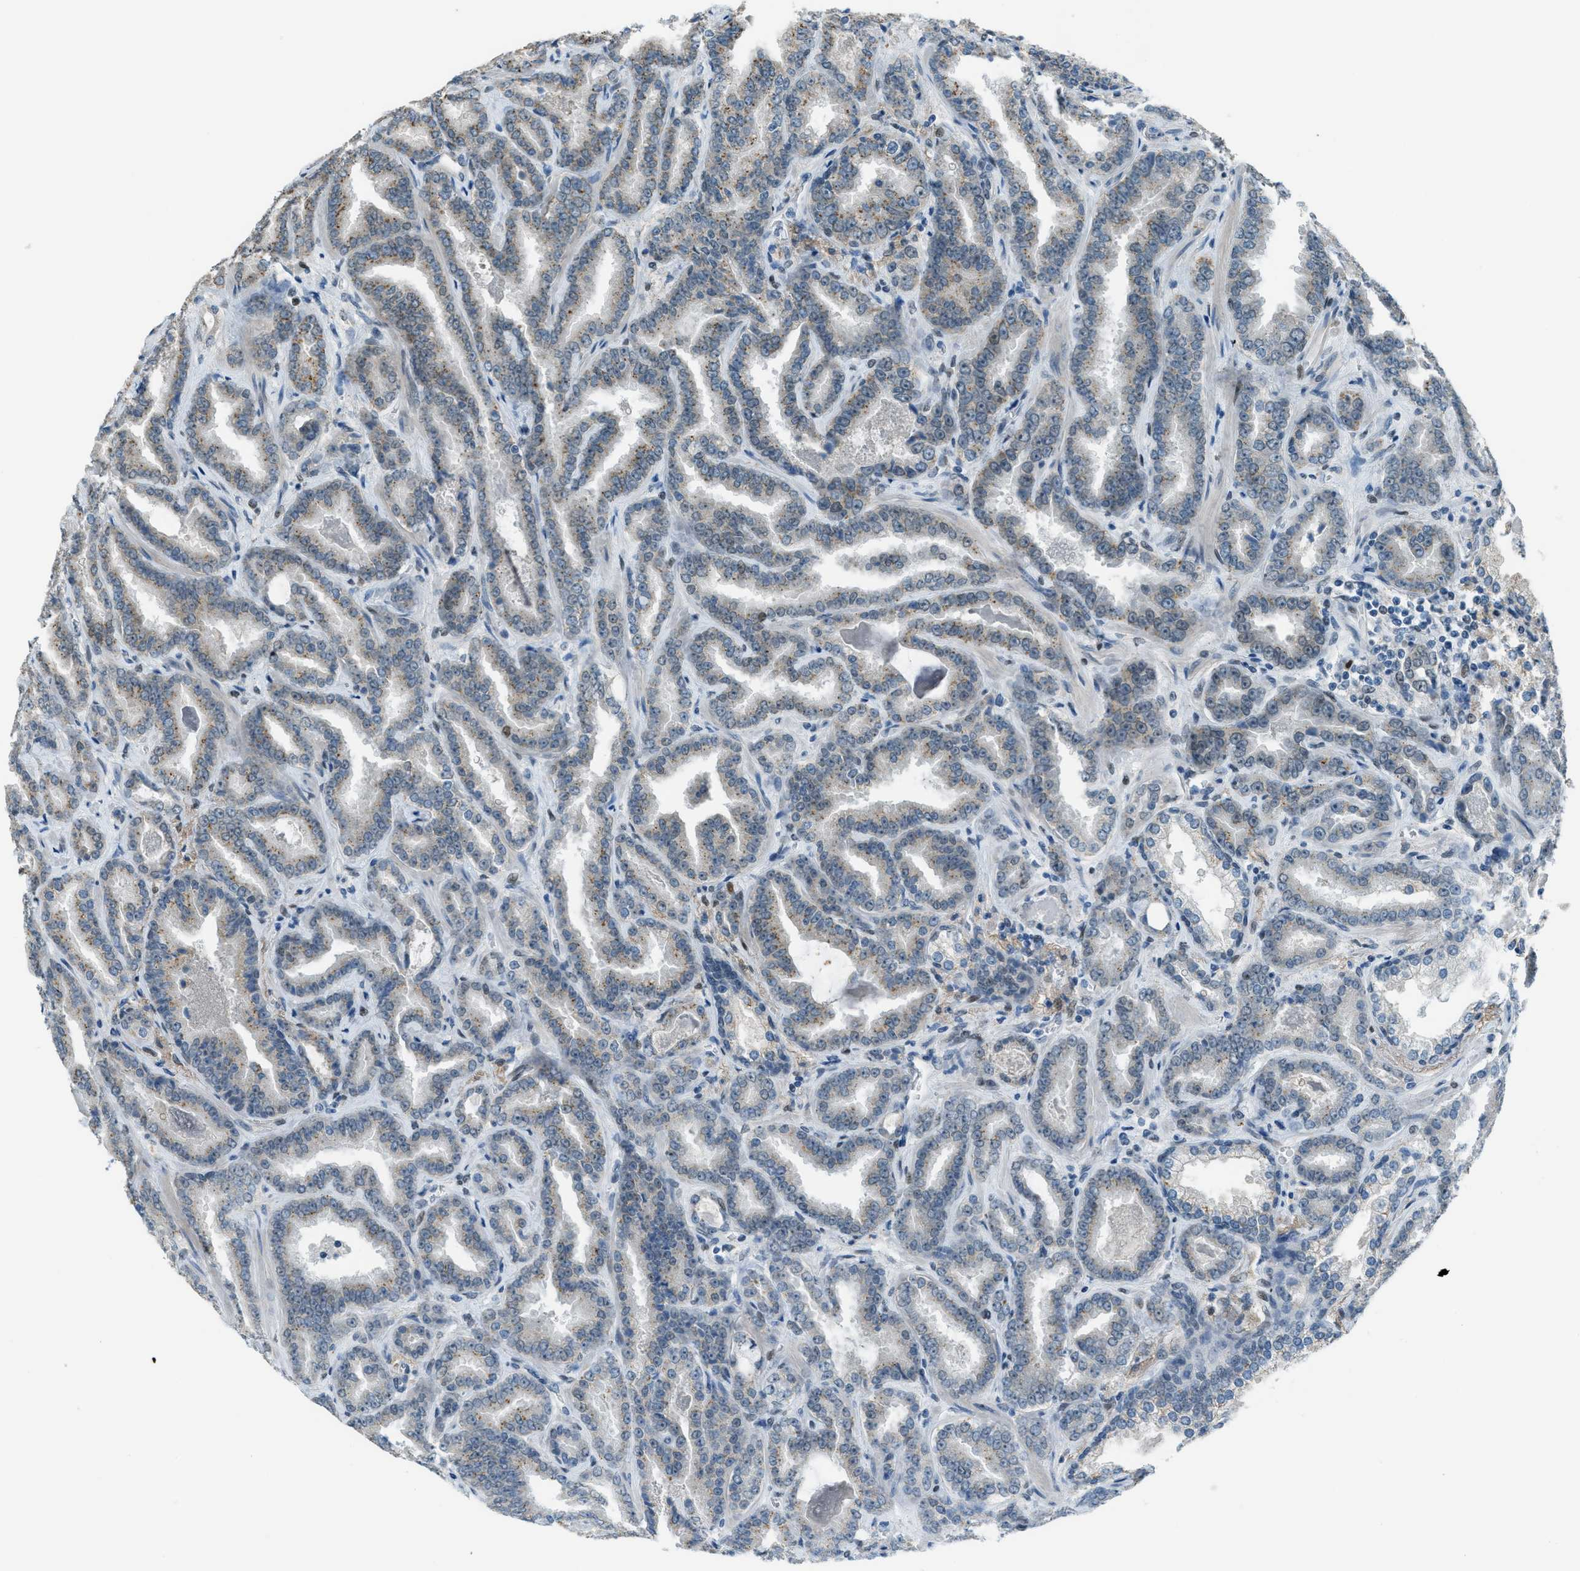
{"staining": {"intensity": "weak", "quantity": "25%-75%", "location": "cytoplasmic/membranous"}, "tissue": "prostate cancer", "cell_type": "Tumor cells", "image_type": "cancer", "snomed": [{"axis": "morphology", "description": "Adenocarcinoma, Low grade"}, {"axis": "topography", "description": "Prostate"}], "caption": "Brown immunohistochemical staining in prostate cancer shows weak cytoplasmic/membranous positivity in approximately 25%-75% of tumor cells.", "gene": "TCF3", "patient": {"sex": "male", "age": 60}}